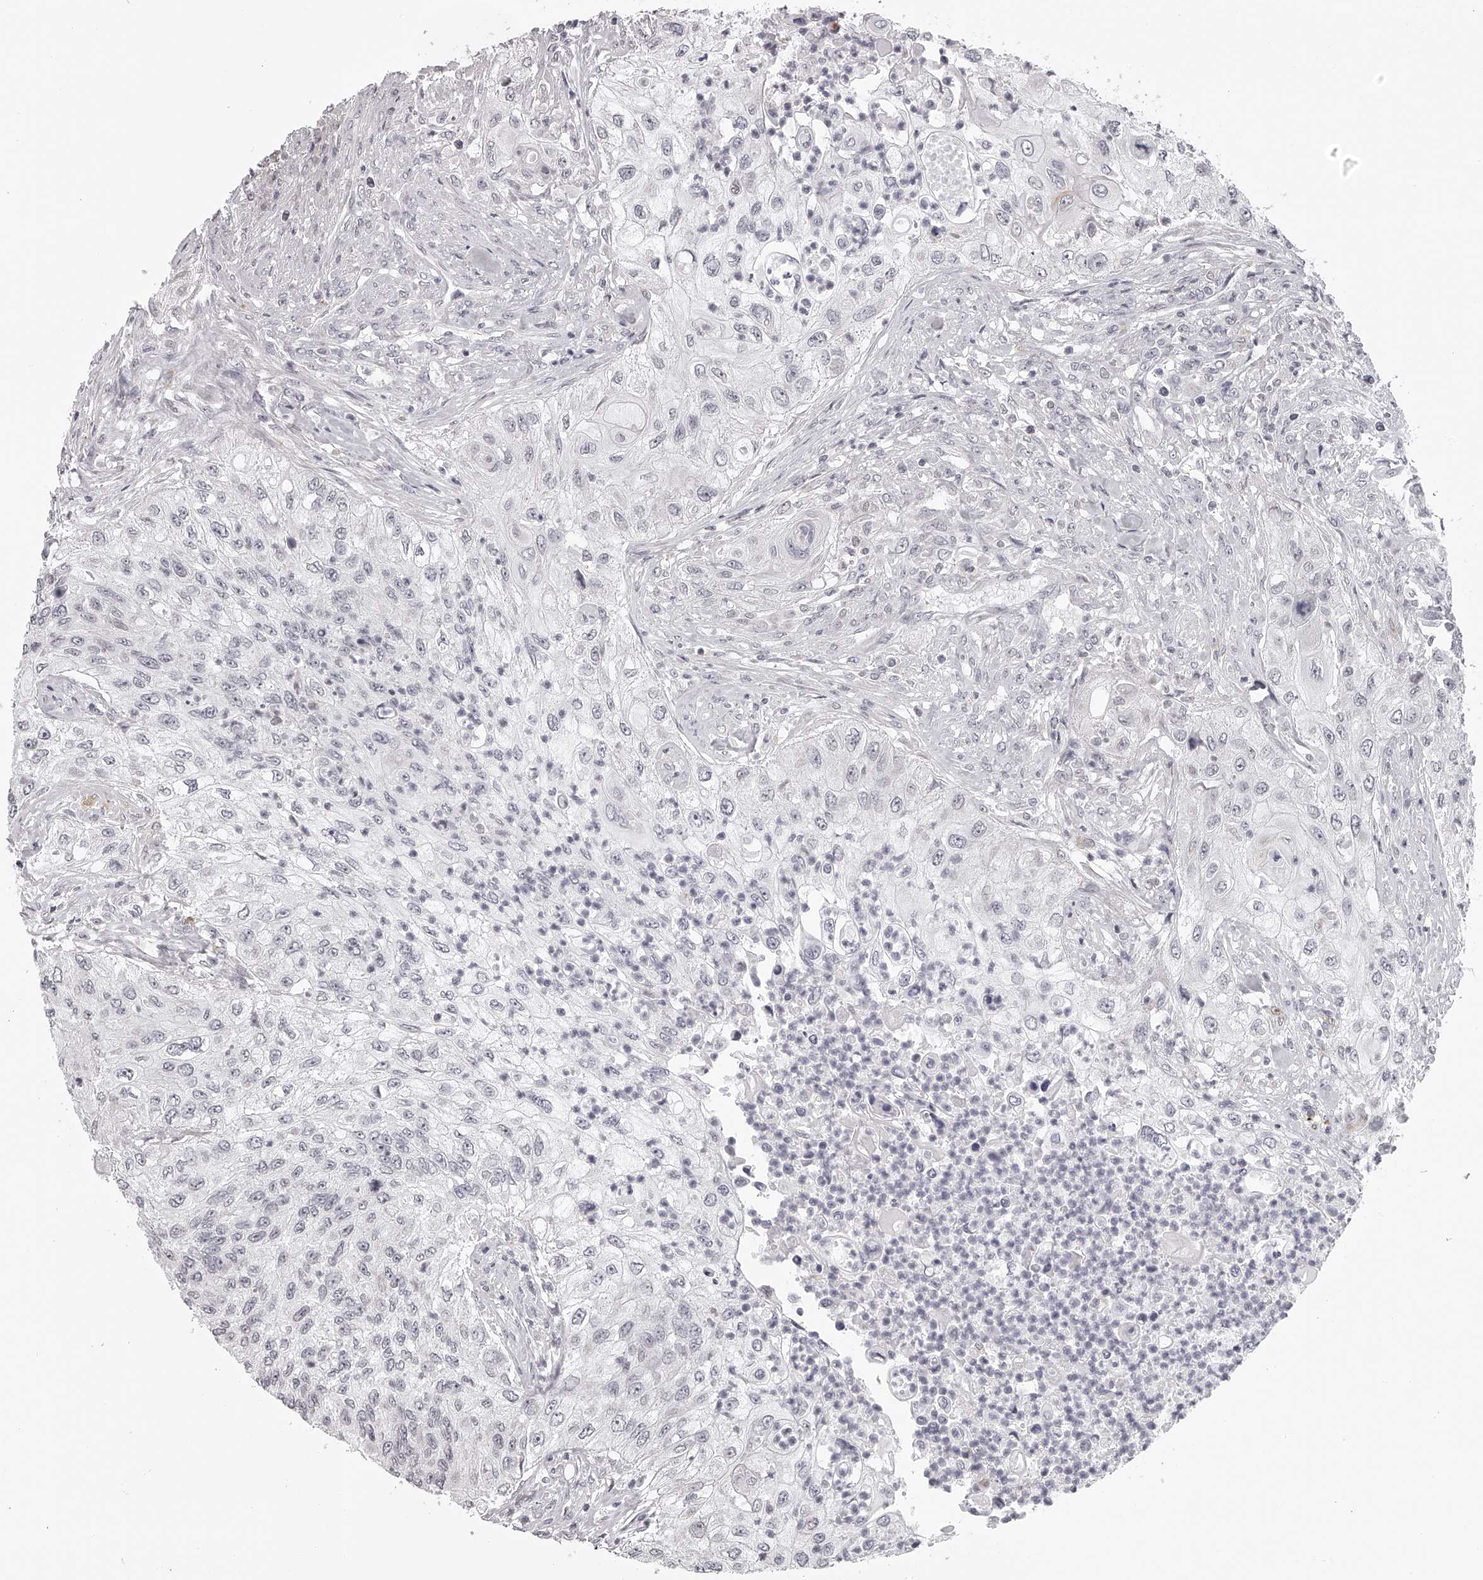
{"staining": {"intensity": "negative", "quantity": "none", "location": "none"}, "tissue": "urothelial cancer", "cell_type": "Tumor cells", "image_type": "cancer", "snomed": [{"axis": "morphology", "description": "Urothelial carcinoma, High grade"}, {"axis": "topography", "description": "Urinary bladder"}], "caption": "An immunohistochemistry photomicrograph of urothelial carcinoma (high-grade) is shown. There is no staining in tumor cells of urothelial carcinoma (high-grade).", "gene": "RNF220", "patient": {"sex": "female", "age": 60}}